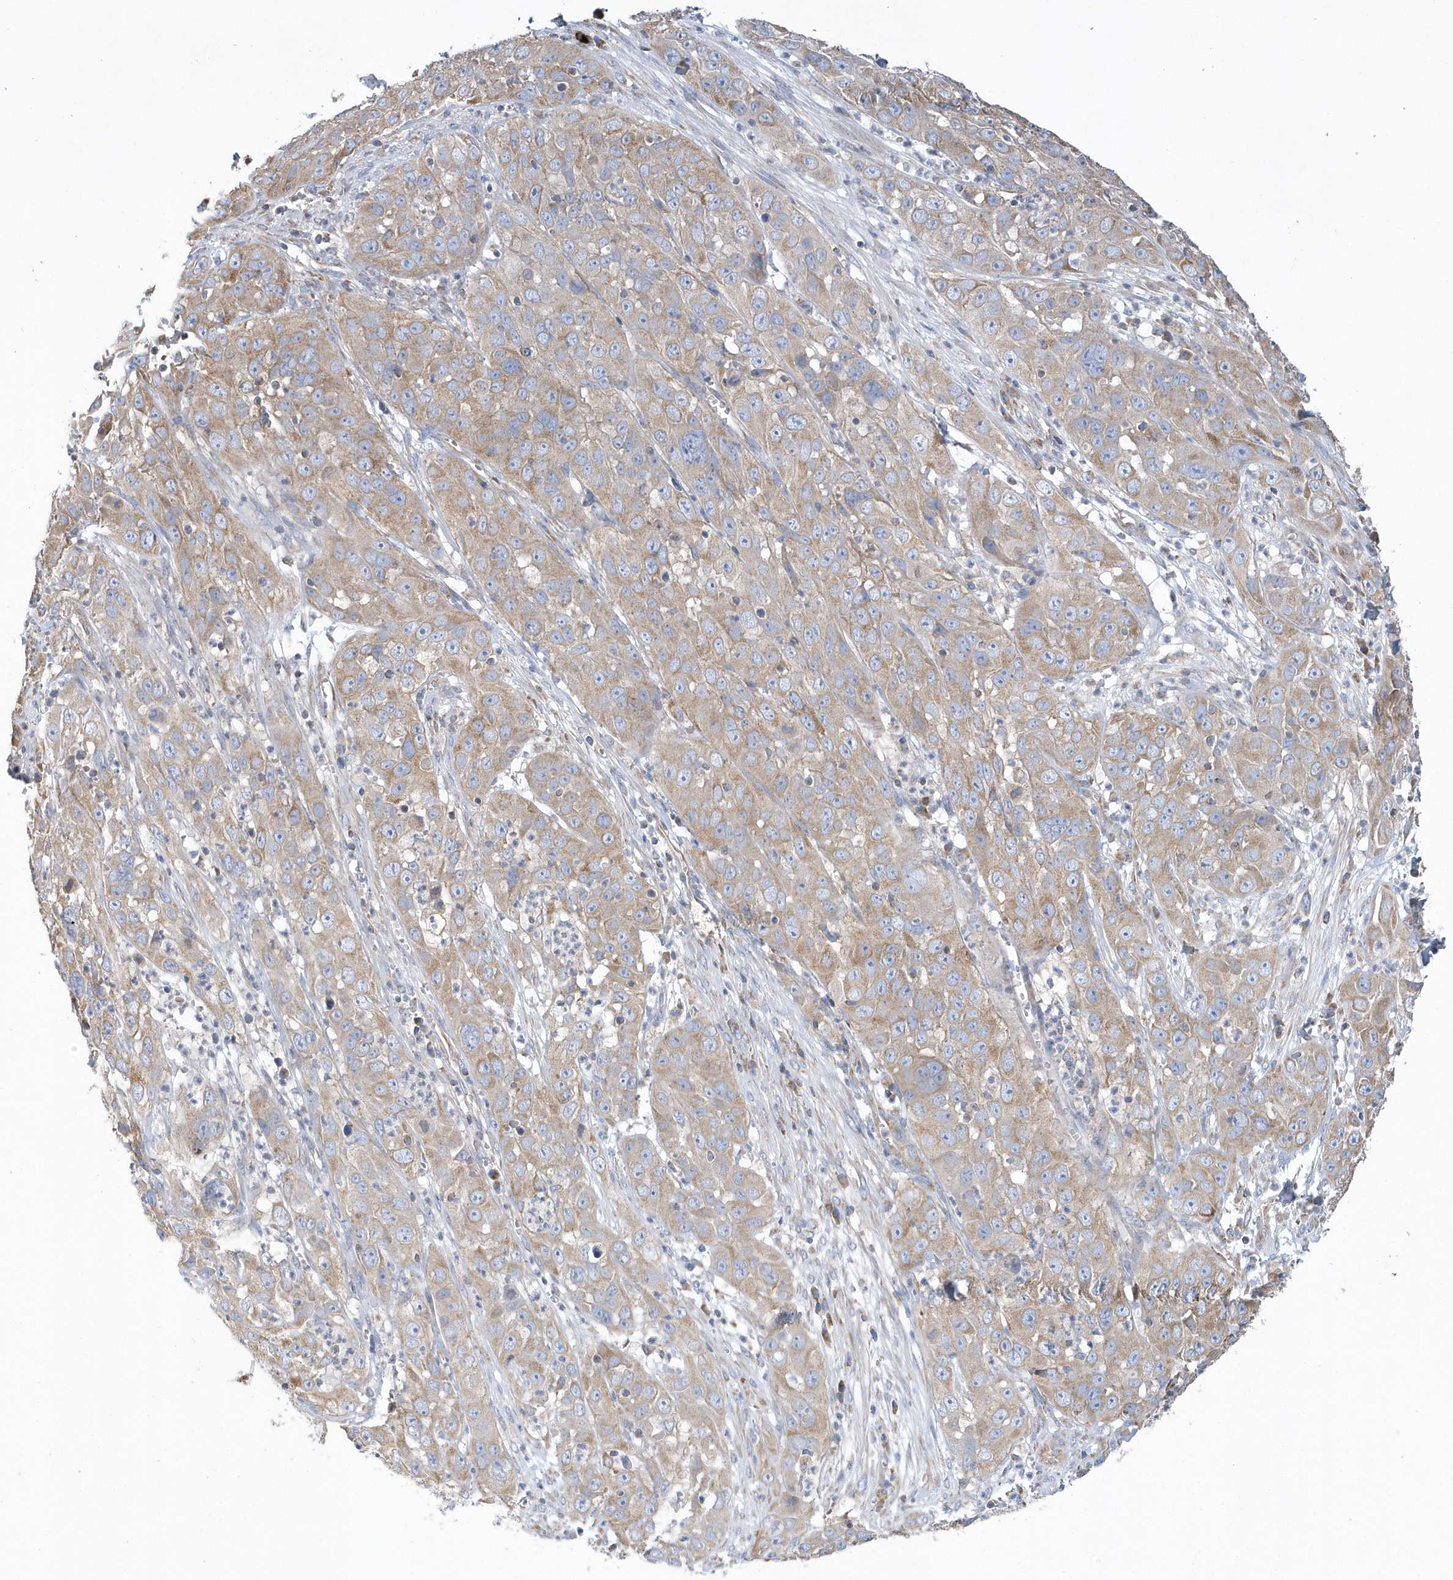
{"staining": {"intensity": "moderate", "quantity": ">75%", "location": "cytoplasmic/membranous"}, "tissue": "cervical cancer", "cell_type": "Tumor cells", "image_type": "cancer", "snomed": [{"axis": "morphology", "description": "Squamous cell carcinoma, NOS"}, {"axis": "topography", "description": "Cervix"}], "caption": "Cervical cancer stained with DAB immunohistochemistry (IHC) reveals medium levels of moderate cytoplasmic/membranous positivity in approximately >75% of tumor cells.", "gene": "SPATA5", "patient": {"sex": "female", "age": 32}}